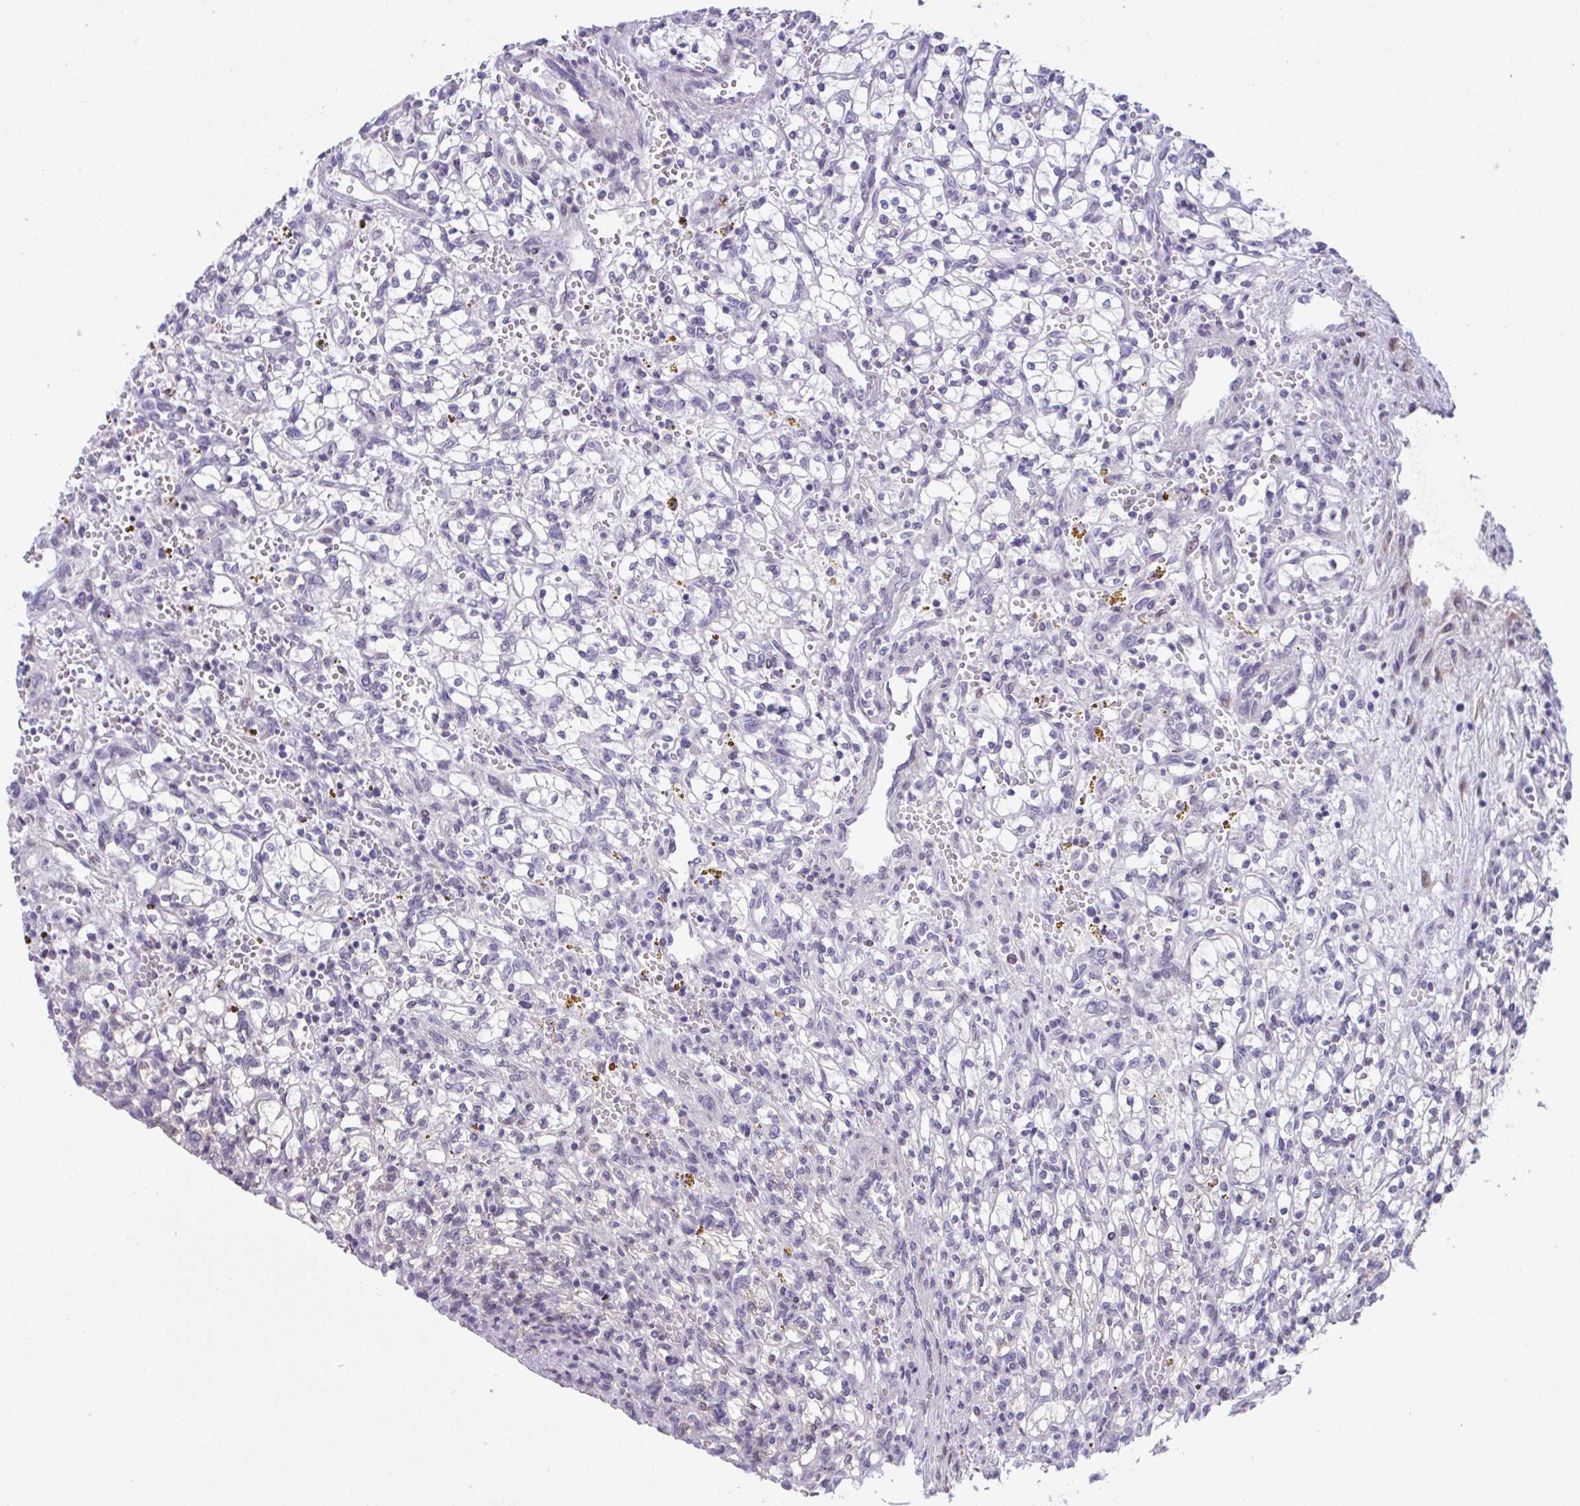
{"staining": {"intensity": "negative", "quantity": "none", "location": "none"}, "tissue": "renal cancer", "cell_type": "Tumor cells", "image_type": "cancer", "snomed": [{"axis": "morphology", "description": "Adenocarcinoma, NOS"}, {"axis": "topography", "description": "Kidney"}], "caption": "Image shows no significant protein positivity in tumor cells of adenocarcinoma (renal). (Stains: DAB IHC with hematoxylin counter stain, Microscopy: brightfield microscopy at high magnification).", "gene": "USP35", "patient": {"sex": "female", "age": 64}}